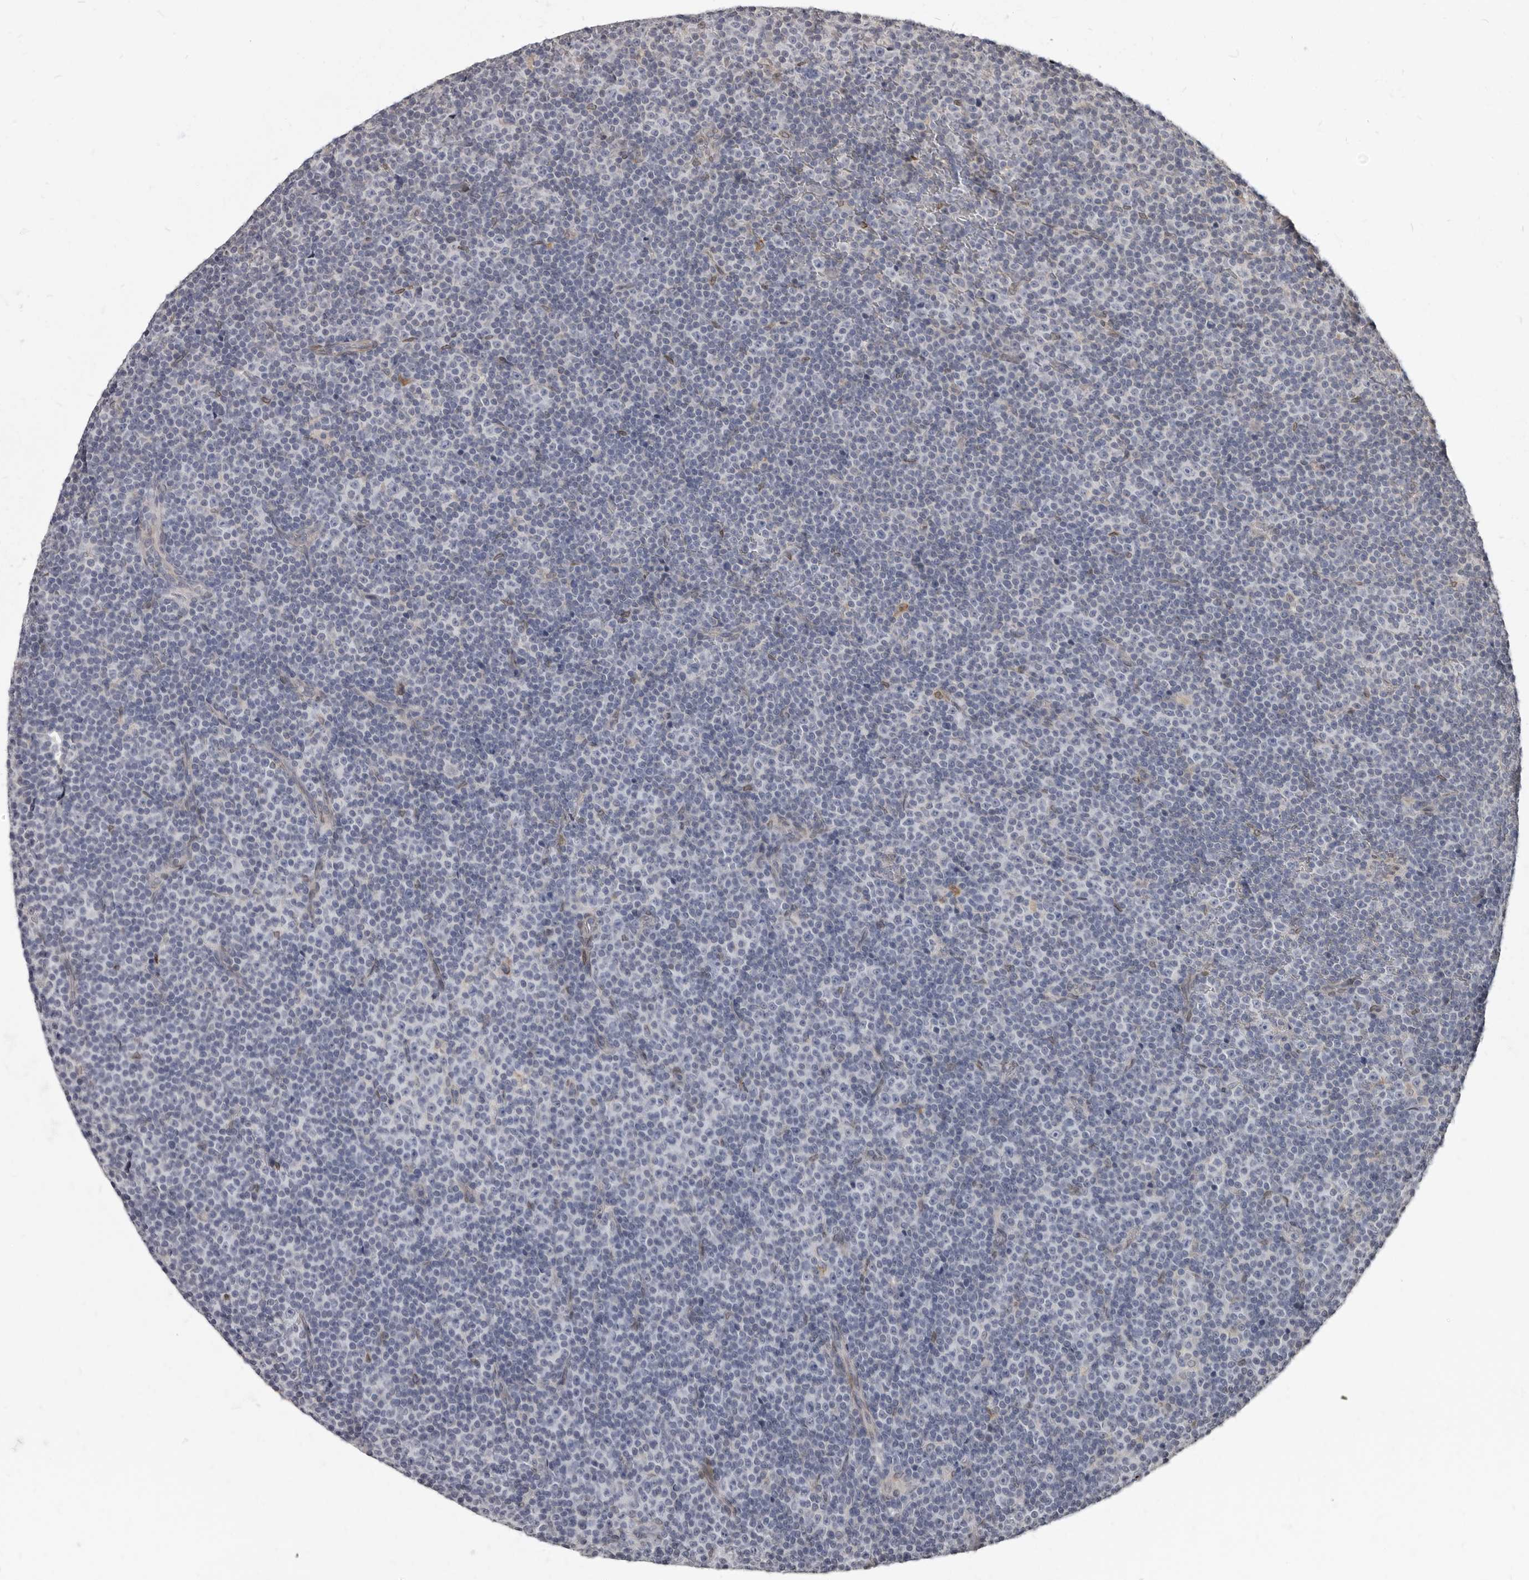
{"staining": {"intensity": "negative", "quantity": "none", "location": "none"}, "tissue": "lymphoma", "cell_type": "Tumor cells", "image_type": "cancer", "snomed": [{"axis": "morphology", "description": "Malignant lymphoma, non-Hodgkin's type, Low grade"}, {"axis": "topography", "description": "Lymph node"}], "caption": "Tumor cells show no significant expression in lymphoma.", "gene": "MRGPRF", "patient": {"sex": "female", "age": 67}}